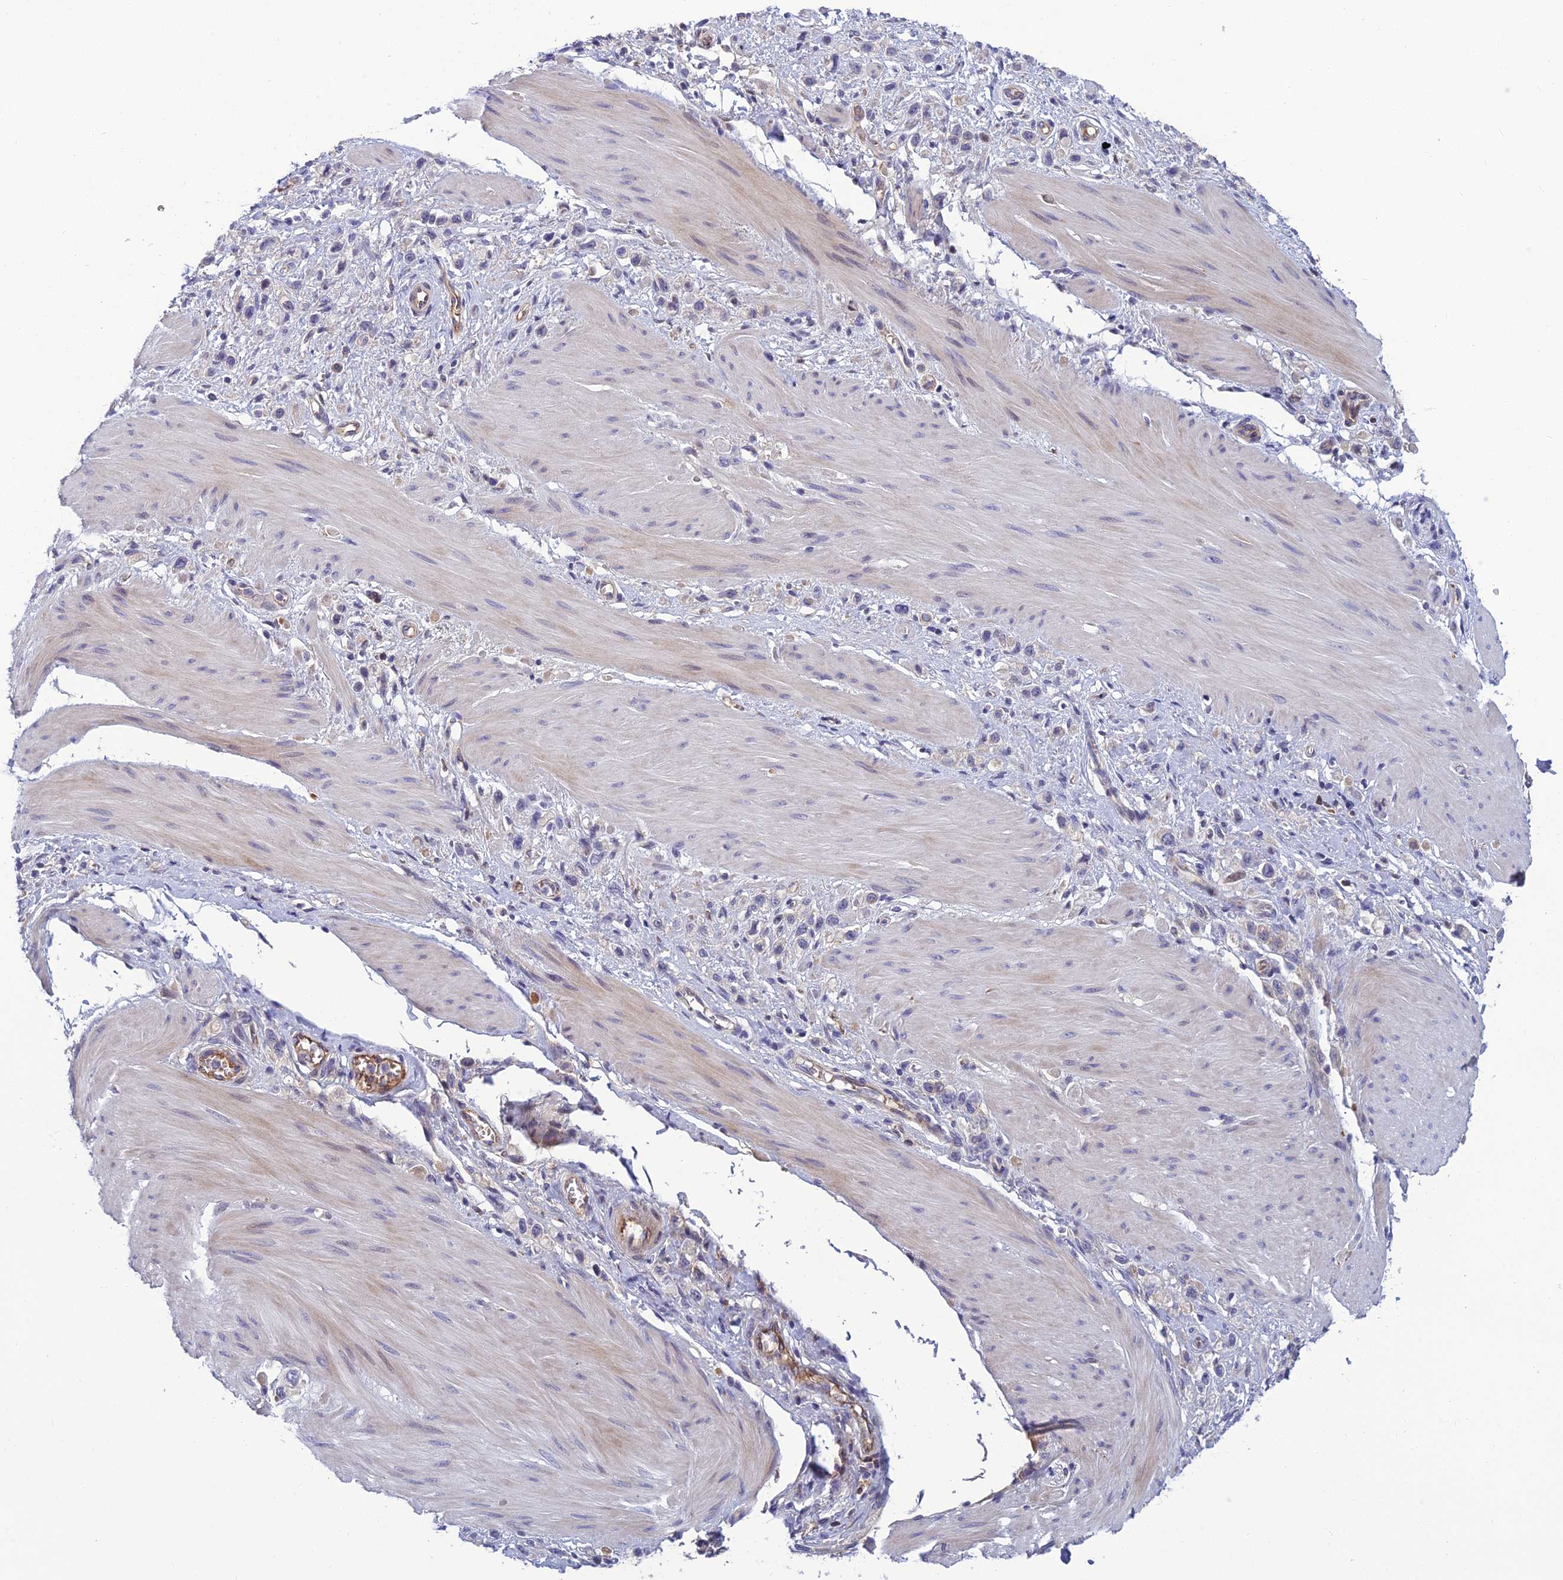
{"staining": {"intensity": "negative", "quantity": "none", "location": "none"}, "tissue": "stomach cancer", "cell_type": "Tumor cells", "image_type": "cancer", "snomed": [{"axis": "morphology", "description": "Adenocarcinoma, NOS"}, {"axis": "topography", "description": "Stomach"}], "caption": "This is a micrograph of IHC staining of stomach cancer, which shows no expression in tumor cells.", "gene": "CLEC11A", "patient": {"sex": "female", "age": 65}}